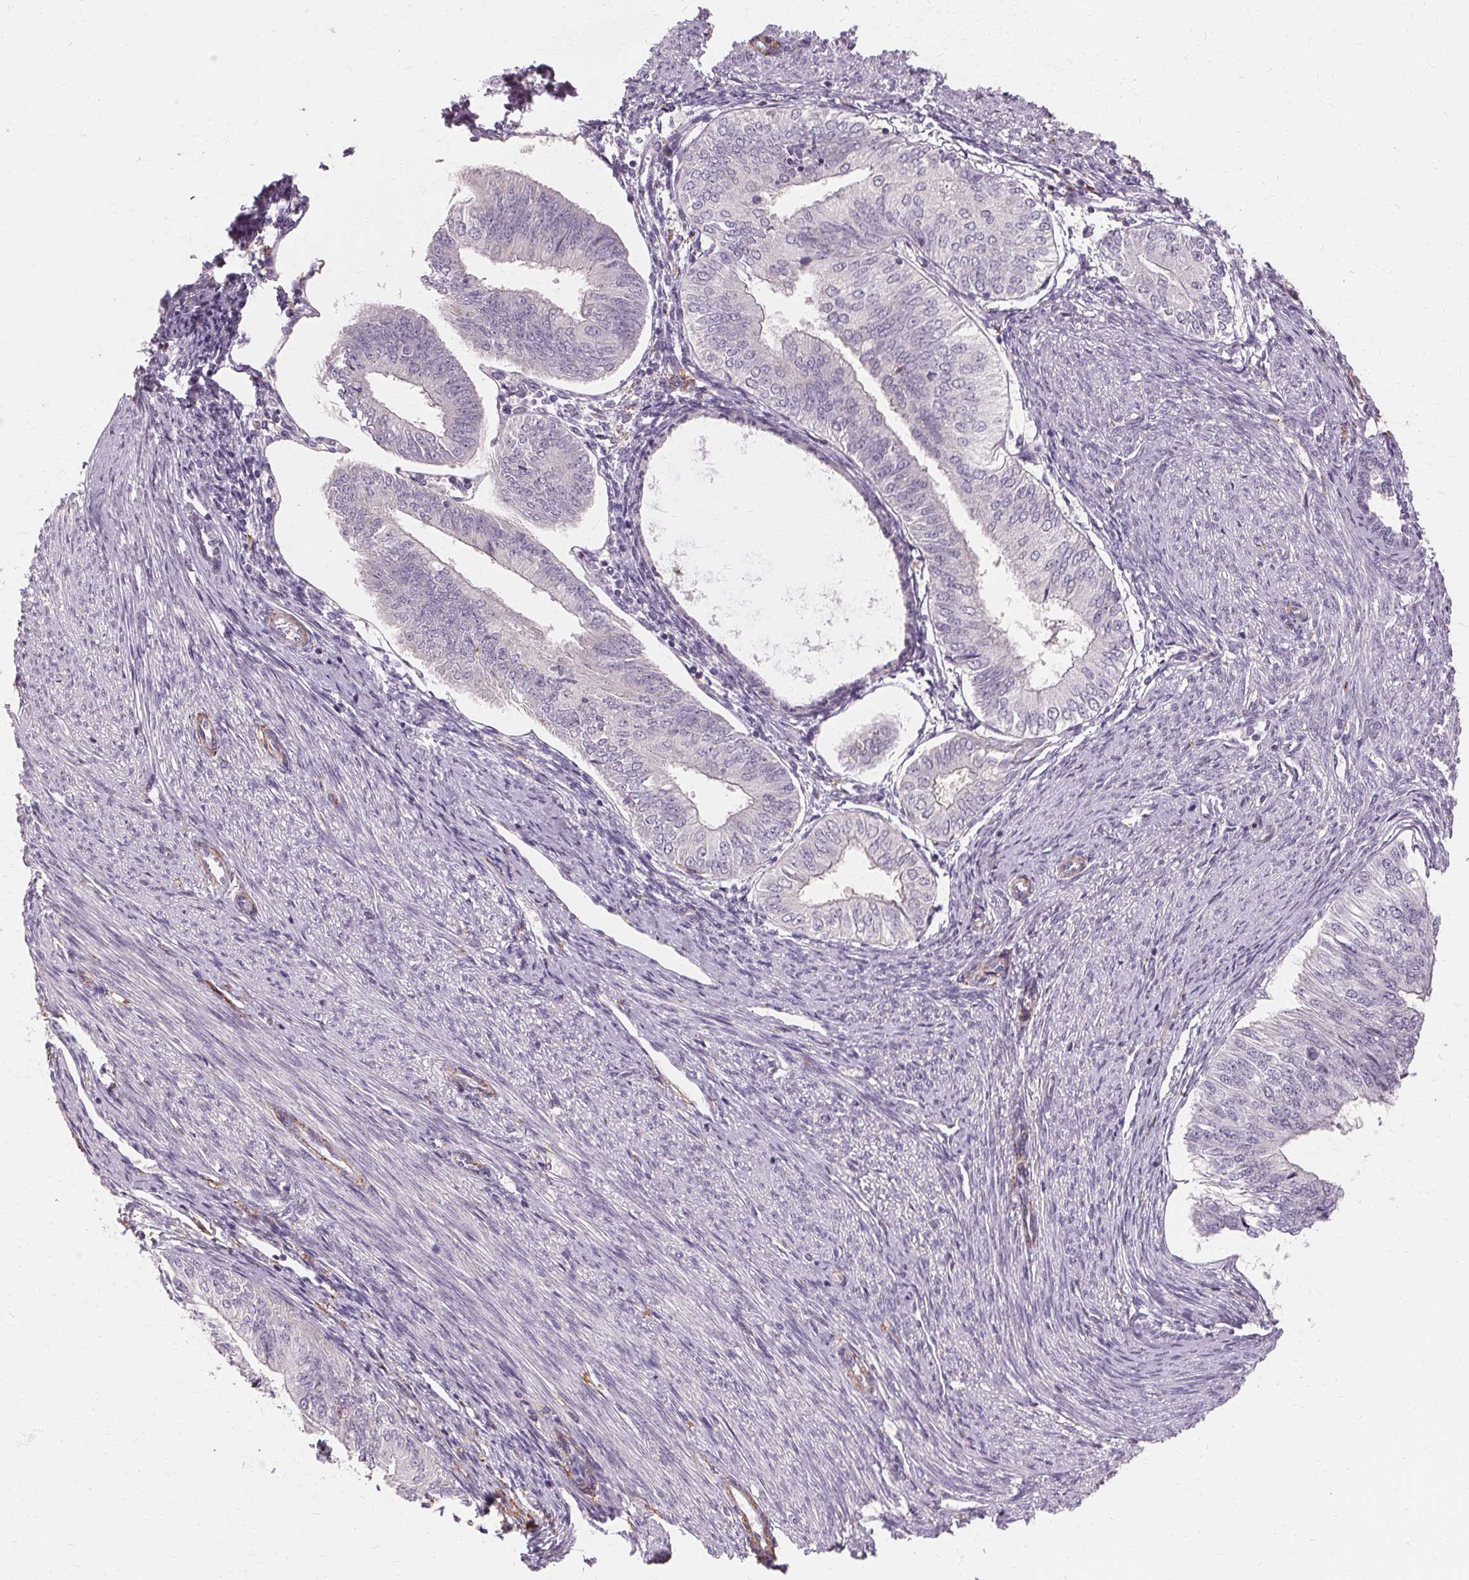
{"staining": {"intensity": "negative", "quantity": "none", "location": "none"}, "tissue": "endometrial cancer", "cell_type": "Tumor cells", "image_type": "cancer", "snomed": [{"axis": "morphology", "description": "Adenocarcinoma, NOS"}, {"axis": "topography", "description": "Endometrium"}], "caption": "Immunohistochemical staining of human adenocarcinoma (endometrial) shows no significant expression in tumor cells.", "gene": "IFNGR1", "patient": {"sex": "female", "age": 58}}